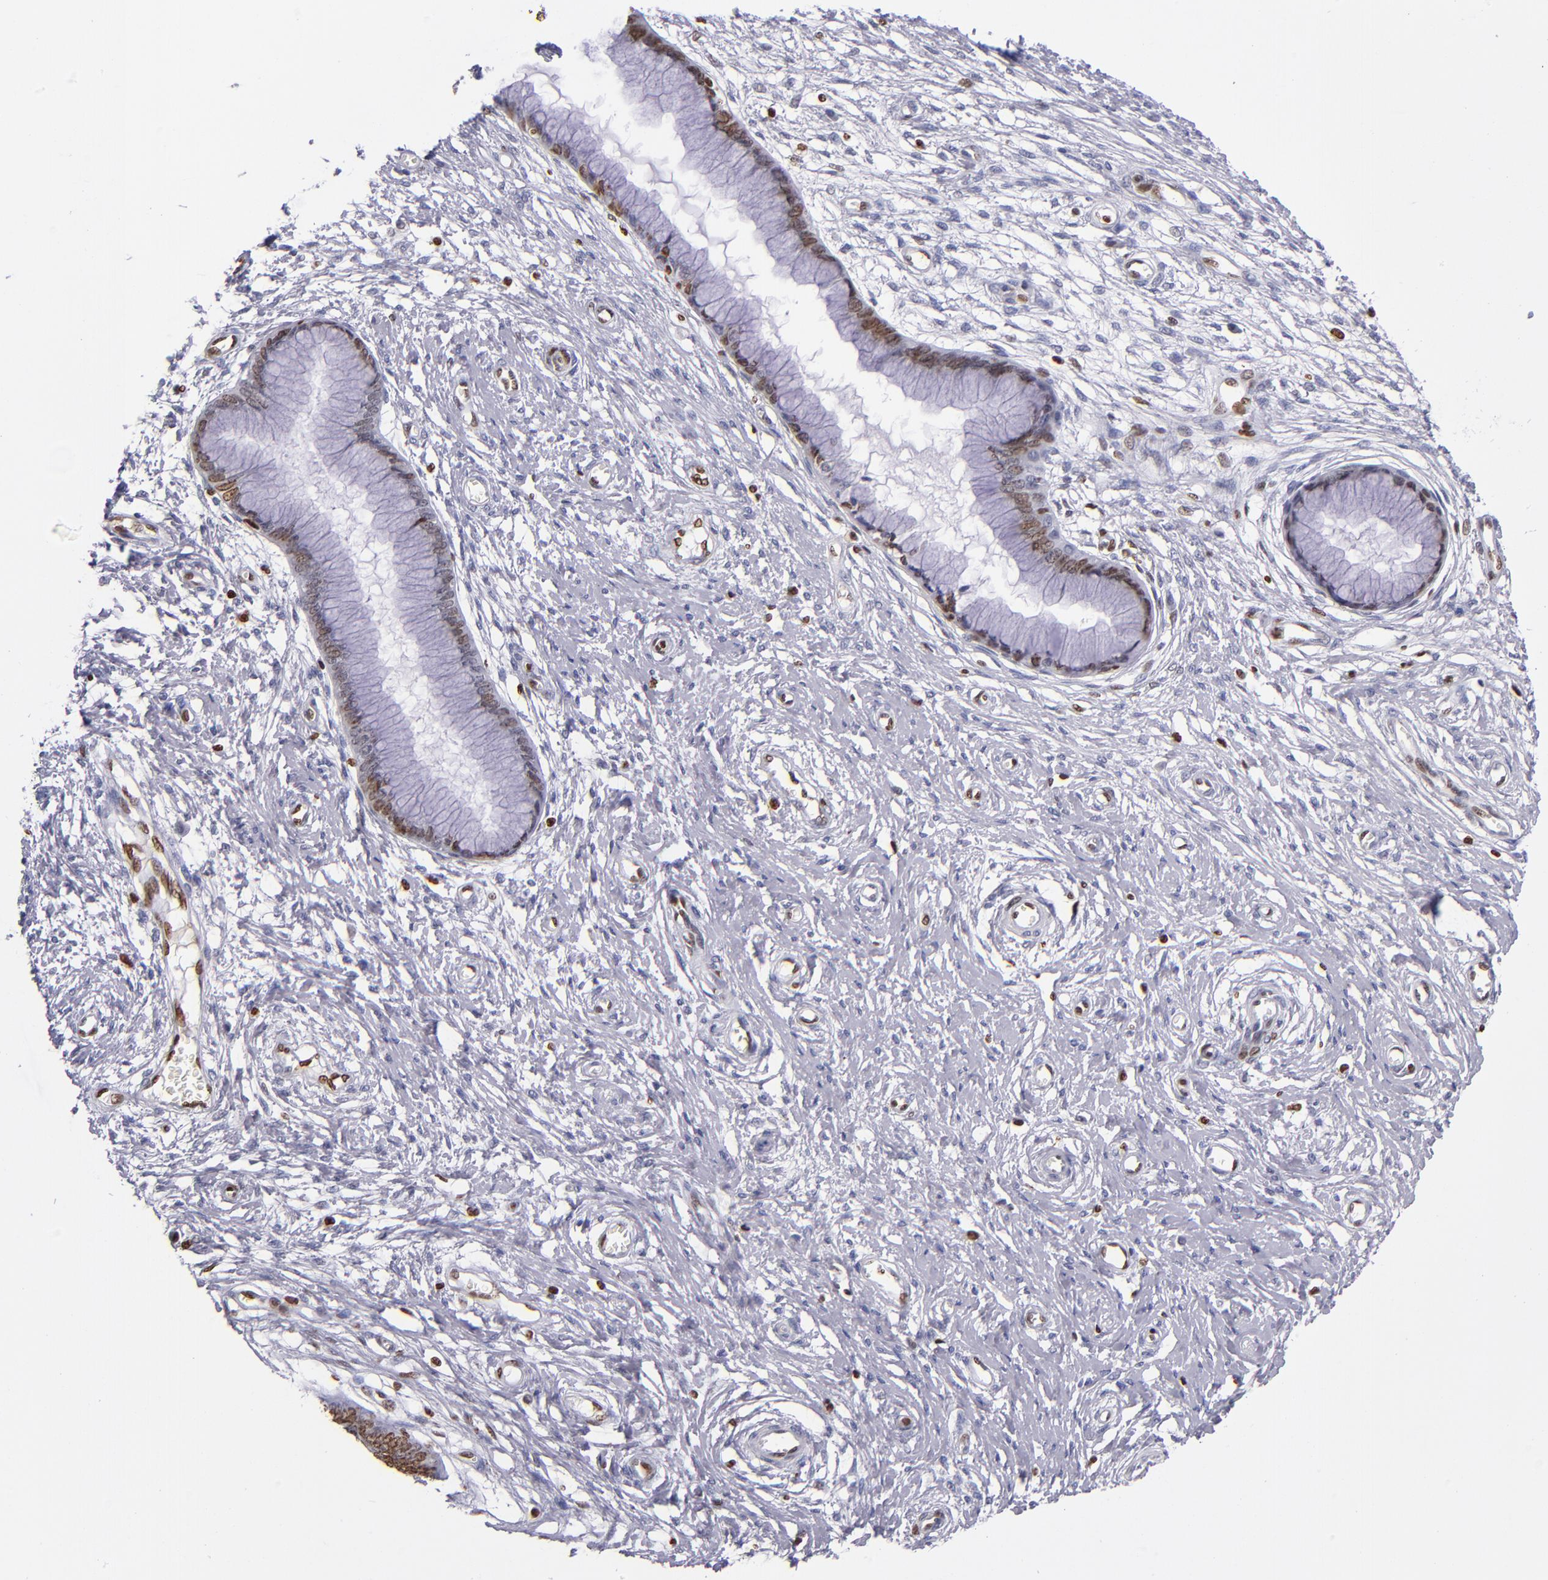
{"staining": {"intensity": "strong", "quantity": ">75%", "location": "nuclear"}, "tissue": "cervix", "cell_type": "Glandular cells", "image_type": "normal", "snomed": [{"axis": "morphology", "description": "Normal tissue, NOS"}, {"axis": "topography", "description": "Cervix"}], "caption": "A high-resolution photomicrograph shows immunohistochemistry (IHC) staining of unremarkable cervix, which shows strong nuclear positivity in about >75% of glandular cells.", "gene": "CDKL5", "patient": {"sex": "female", "age": 55}}